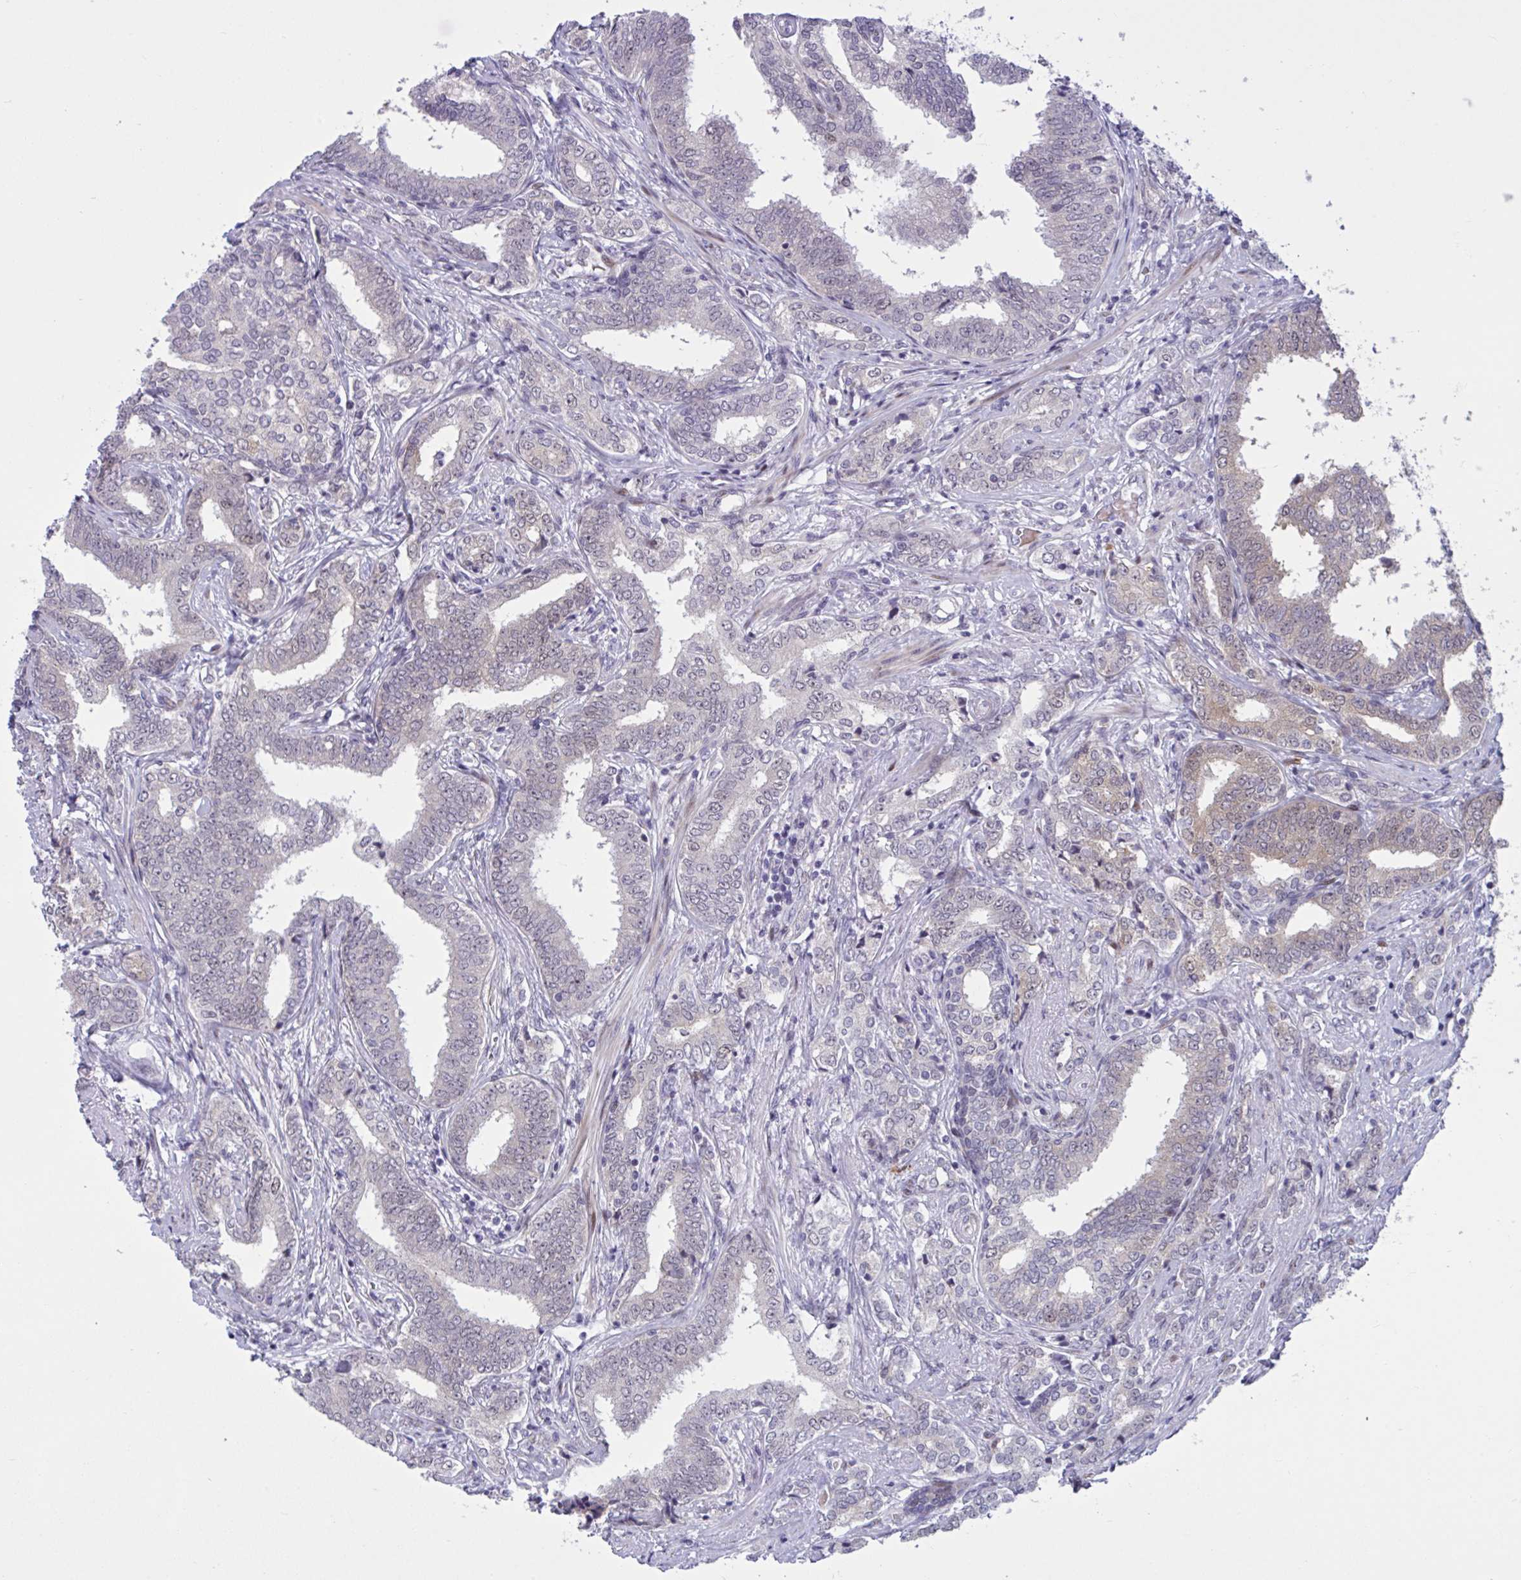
{"staining": {"intensity": "negative", "quantity": "none", "location": "none"}, "tissue": "prostate cancer", "cell_type": "Tumor cells", "image_type": "cancer", "snomed": [{"axis": "morphology", "description": "Adenocarcinoma, High grade"}, {"axis": "topography", "description": "Prostate"}], "caption": "An immunohistochemistry (IHC) image of adenocarcinoma (high-grade) (prostate) is shown. There is no staining in tumor cells of adenocarcinoma (high-grade) (prostate).", "gene": "RBL1", "patient": {"sex": "male", "age": 72}}